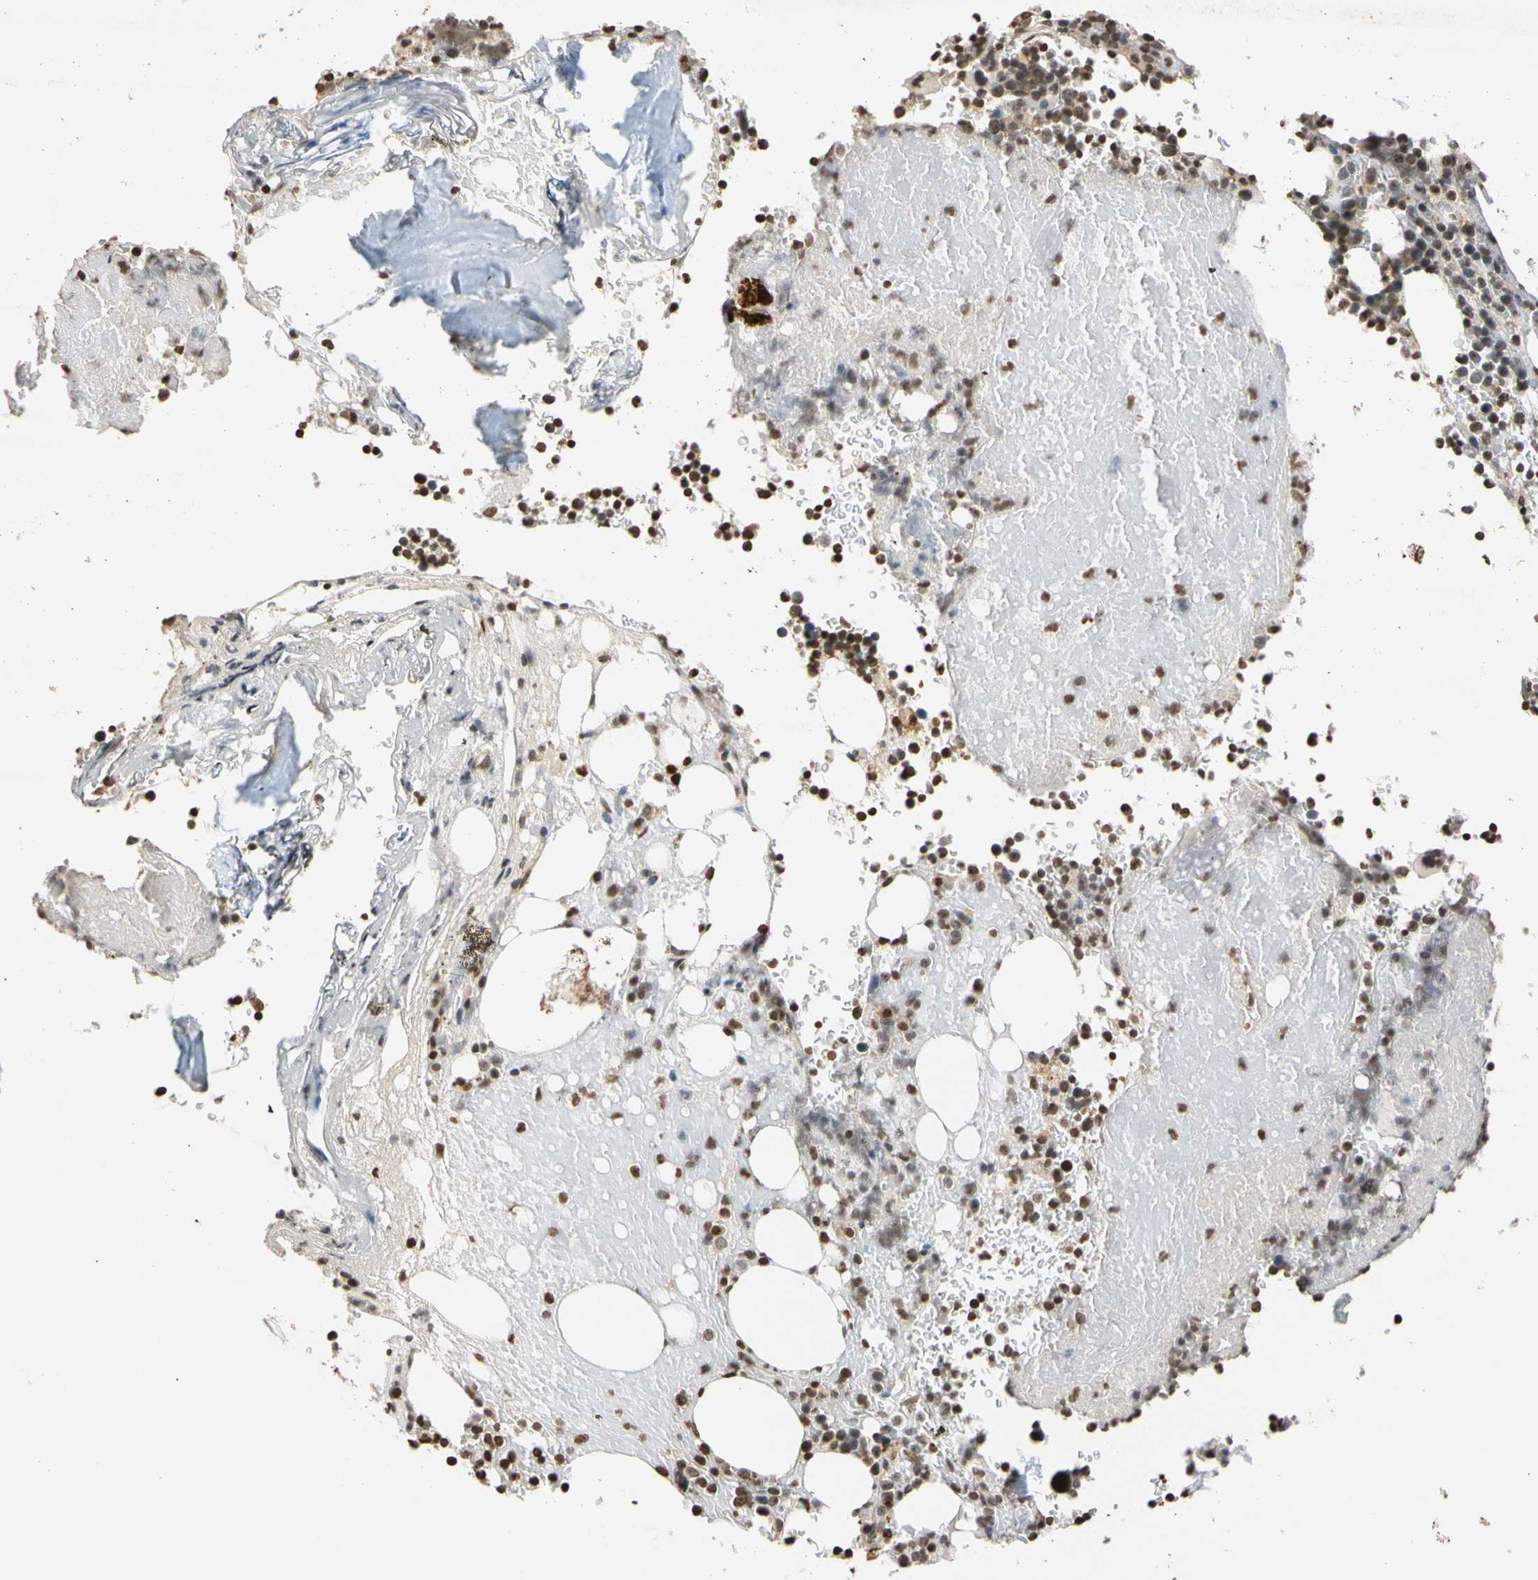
{"staining": {"intensity": "moderate", "quantity": ">75%", "location": "cytoplasmic/membranous,nuclear"}, "tissue": "bone marrow", "cell_type": "Hematopoietic cells", "image_type": "normal", "snomed": [{"axis": "morphology", "description": "Normal tissue, NOS"}, {"axis": "topography", "description": "Bone marrow"}], "caption": "A medium amount of moderate cytoplasmic/membranous,nuclear positivity is seen in about >75% of hematopoietic cells in unremarkable bone marrow.", "gene": "GPX4", "patient": {"sex": "female", "age": 73}}